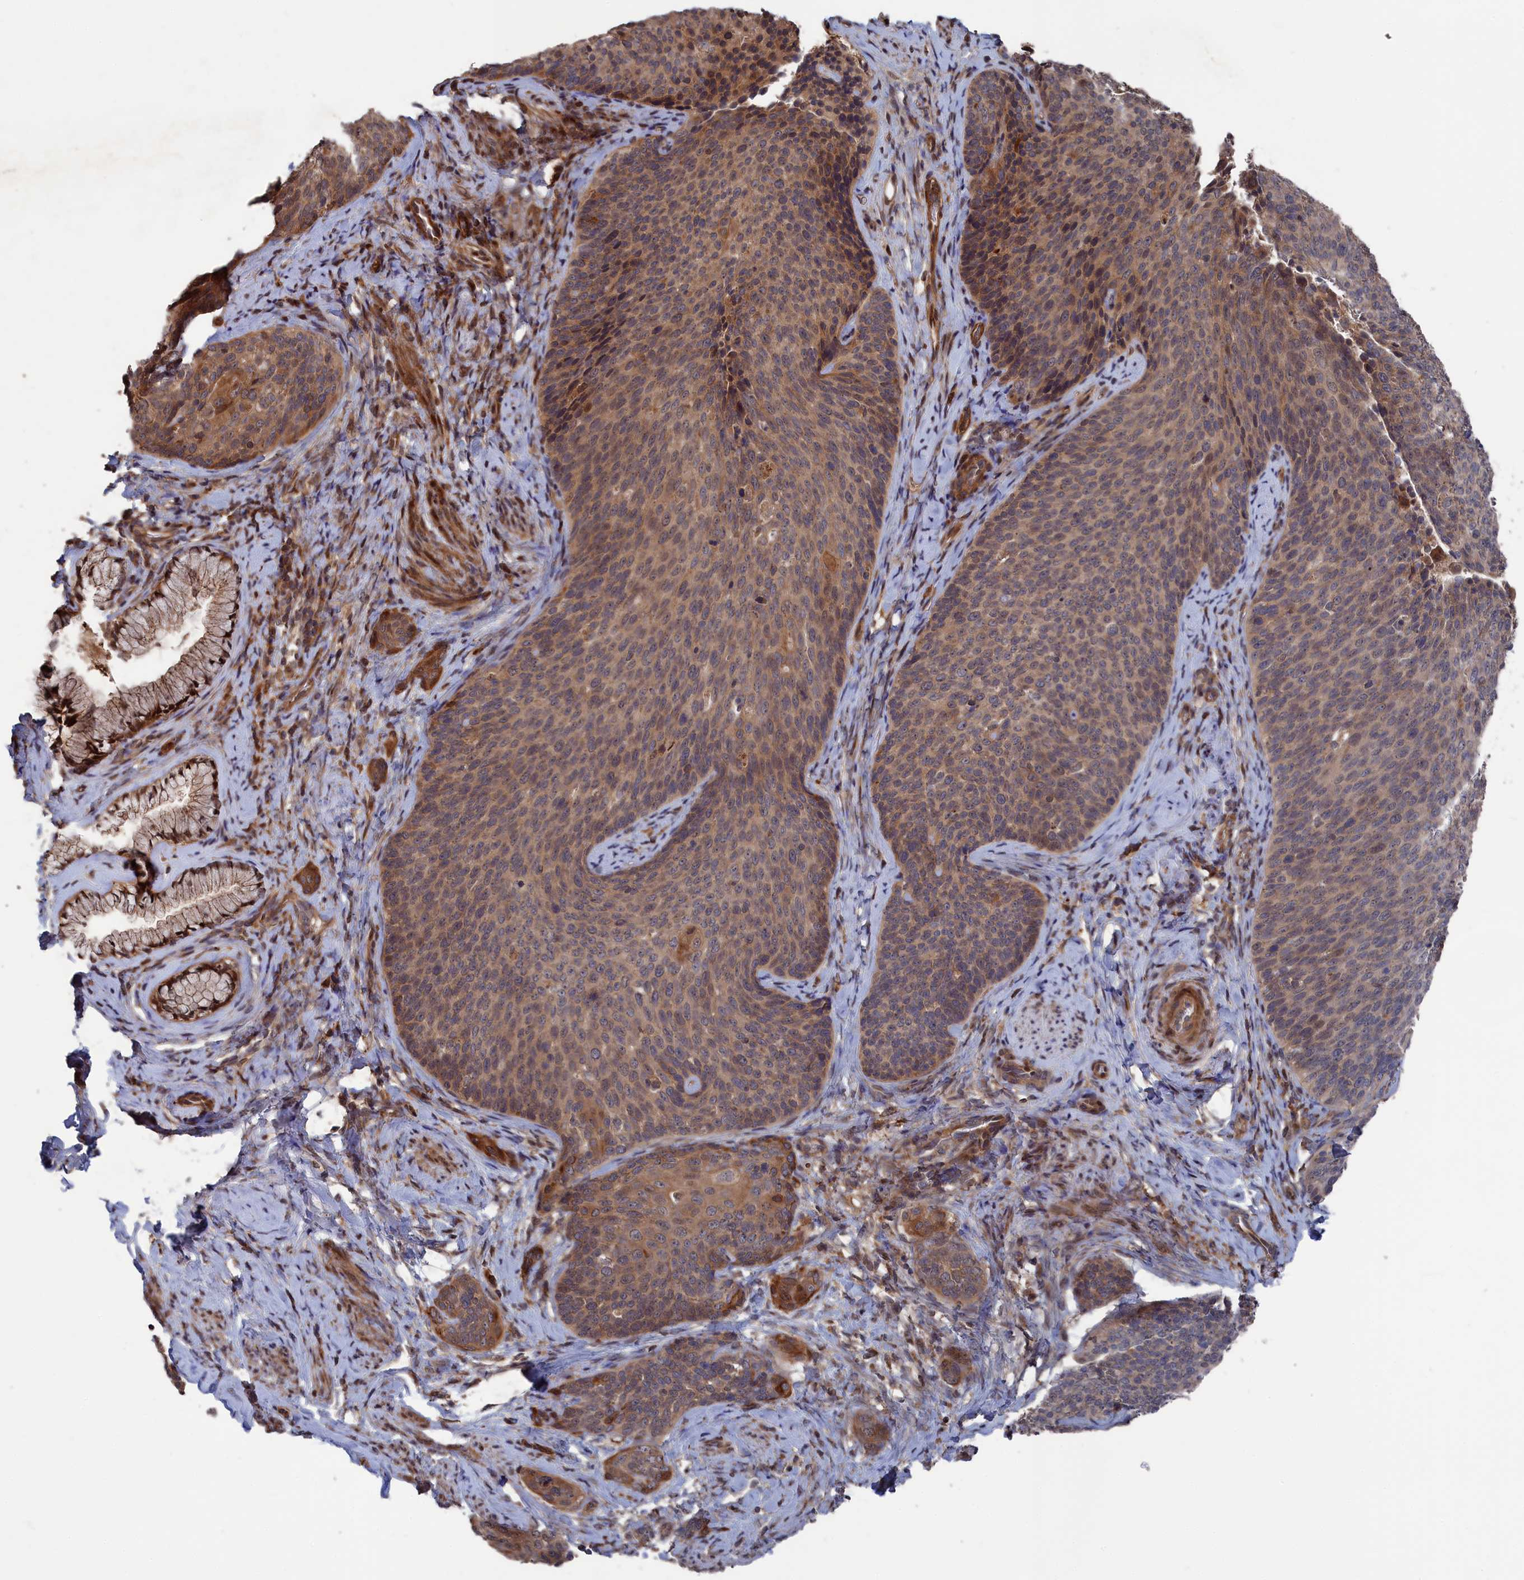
{"staining": {"intensity": "moderate", "quantity": ">75%", "location": "cytoplasmic/membranous"}, "tissue": "cervical cancer", "cell_type": "Tumor cells", "image_type": "cancer", "snomed": [{"axis": "morphology", "description": "Squamous cell carcinoma, NOS"}, {"axis": "topography", "description": "Cervix"}], "caption": "Protein expression analysis of human squamous cell carcinoma (cervical) reveals moderate cytoplasmic/membranous positivity in approximately >75% of tumor cells.", "gene": "PLA2G15", "patient": {"sex": "female", "age": 50}}